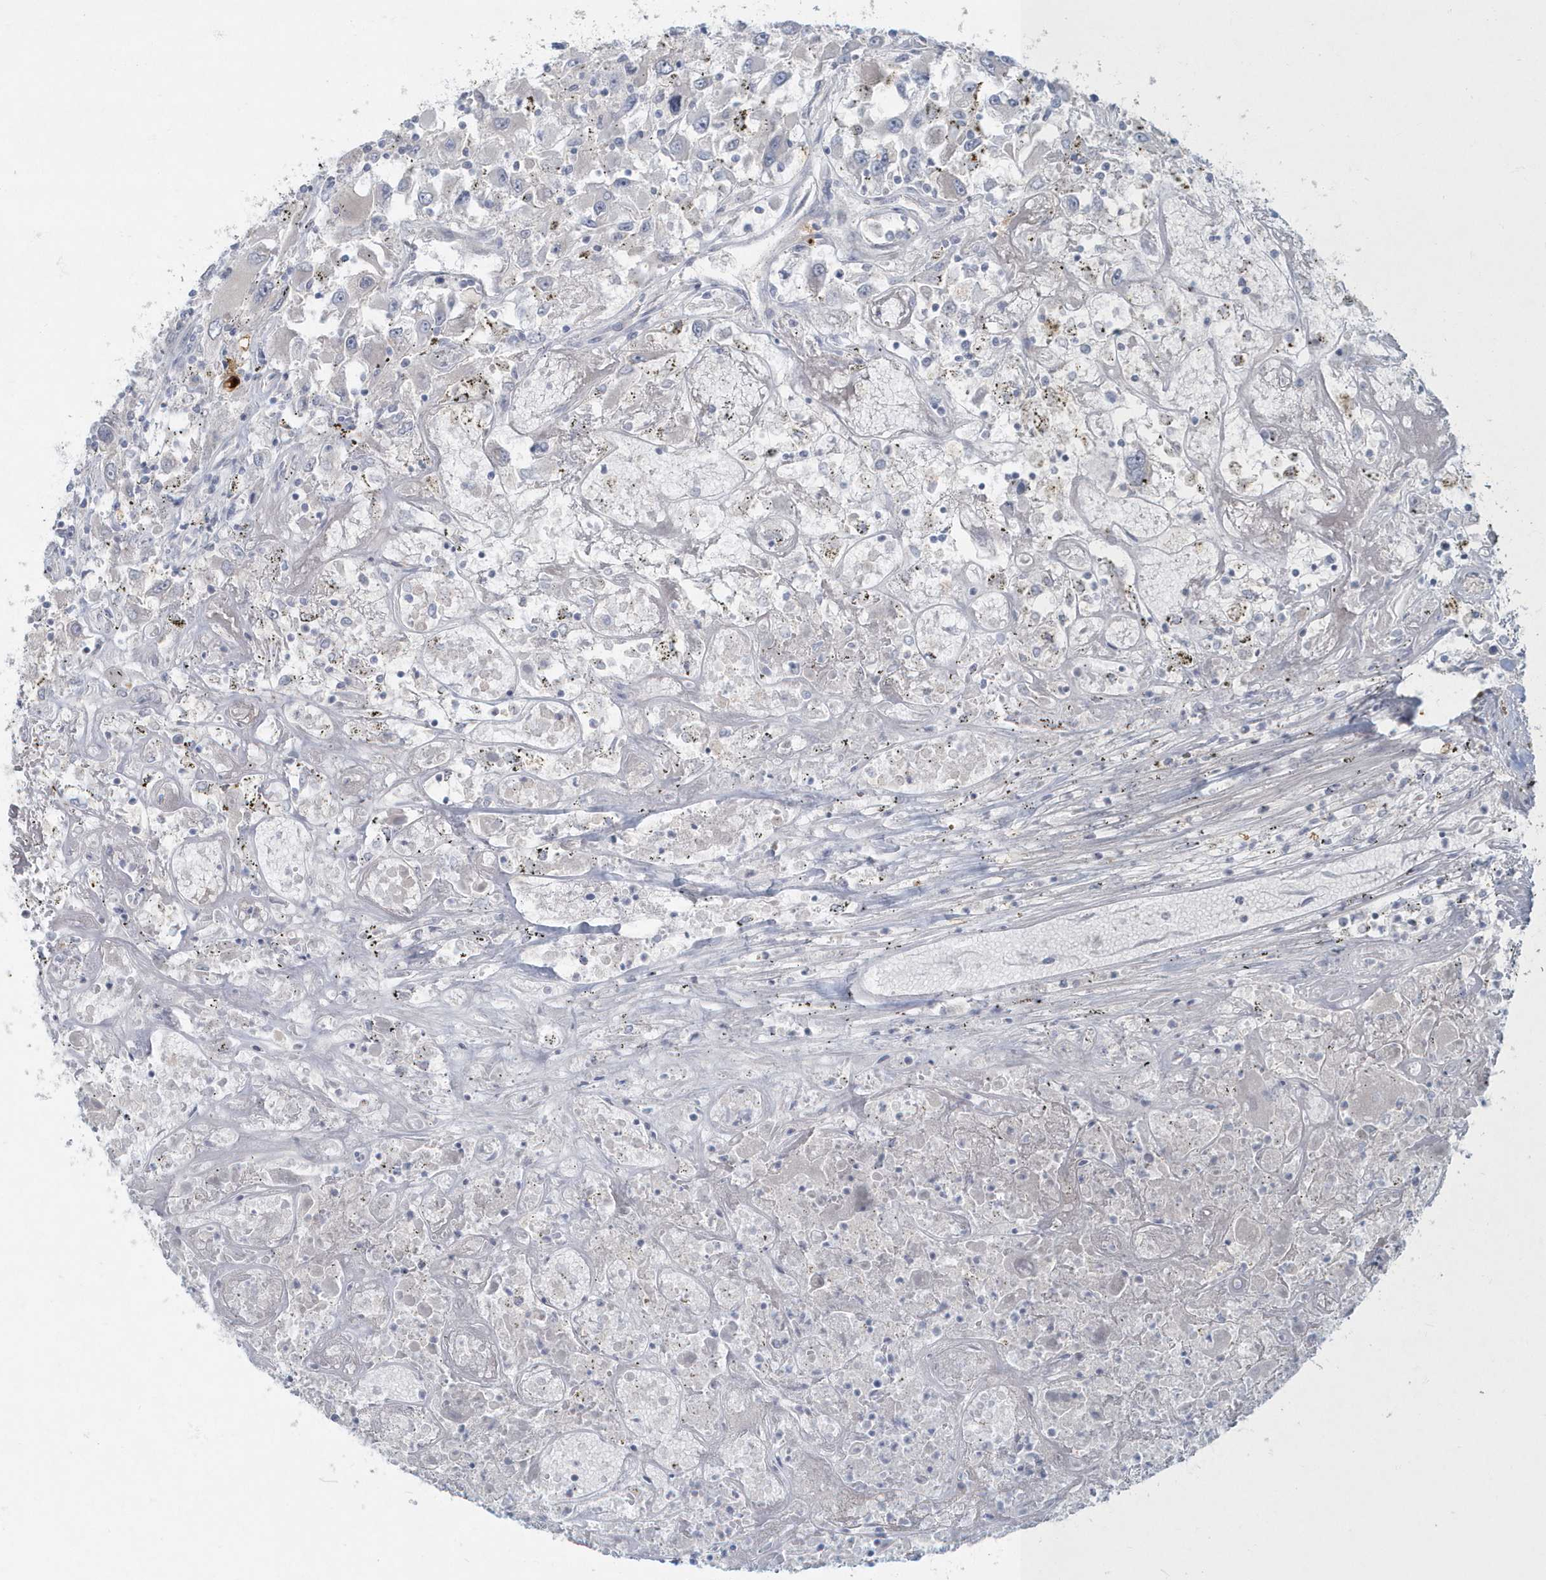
{"staining": {"intensity": "negative", "quantity": "none", "location": "none"}, "tissue": "renal cancer", "cell_type": "Tumor cells", "image_type": "cancer", "snomed": [{"axis": "morphology", "description": "Adenocarcinoma, NOS"}, {"axis": "topography", "description": "Kidney"}], "caption": "Immunohistochemistry image of renal cancer stained for a protein (brown), which displays no positivity in tumor cells. (Stains: DAB immunohistochemistry with hematoxylin counter stain, Microscopy: brightfield microscopy at high magnification).", "gene": "MYOT", "patient": {"sex": "female", "age": 52}}